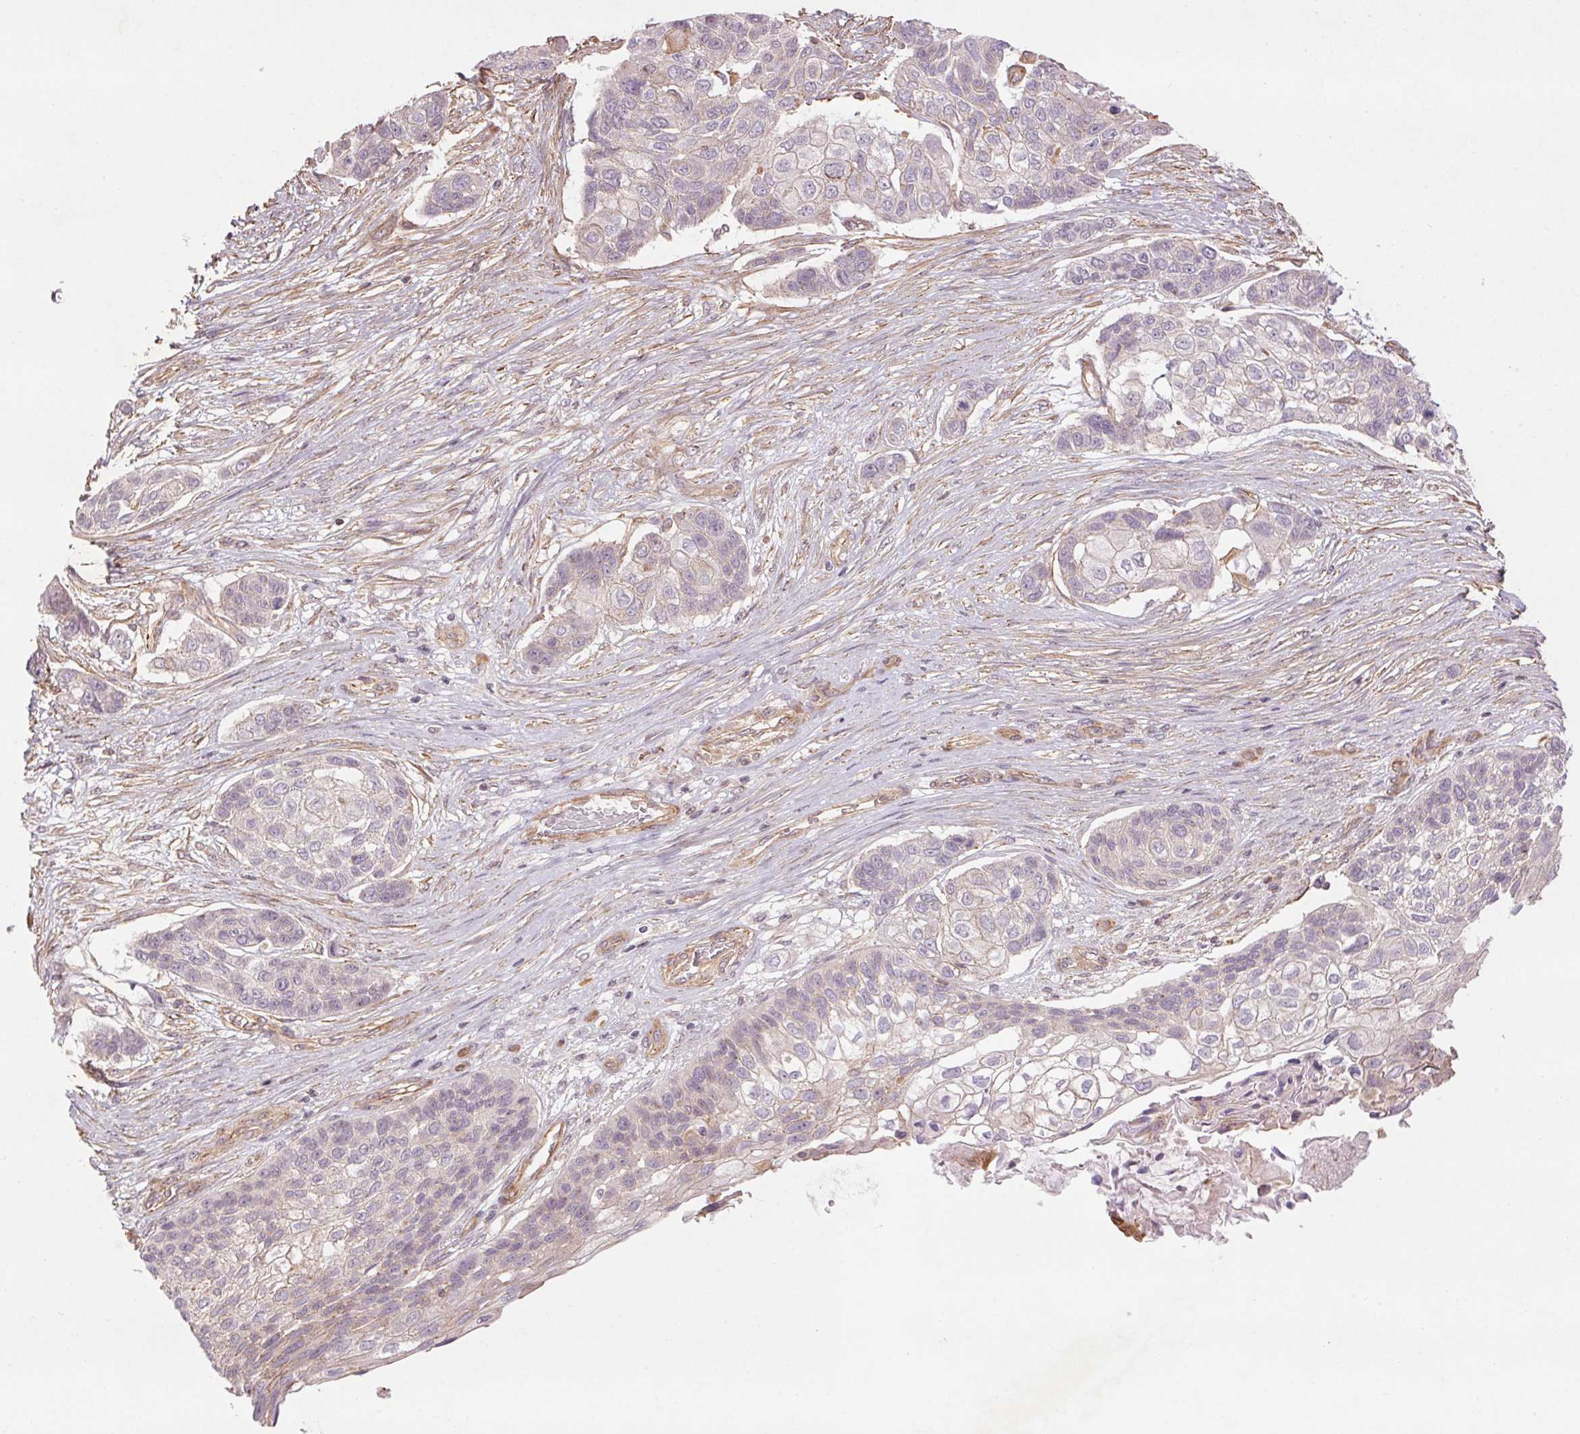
{"staining": {"intensity": "negative", "quantity": "none", "location": "none"}, "tissue": "lung cancer", "cell_type": "Tumor cells", "image_type": "cancer", "snomed": [{"axis": "morphology", "description": "Squamous cell carcinoma, NOS"}, {"axis": "topography", "description": "Lung"}], "caption": "Histopathology image shows no protein positivity in tumor cells of lung squamous cell carcinoma tissue.", "gene": "CCSER1", "patient": {"sex": "male", "age": 69}}